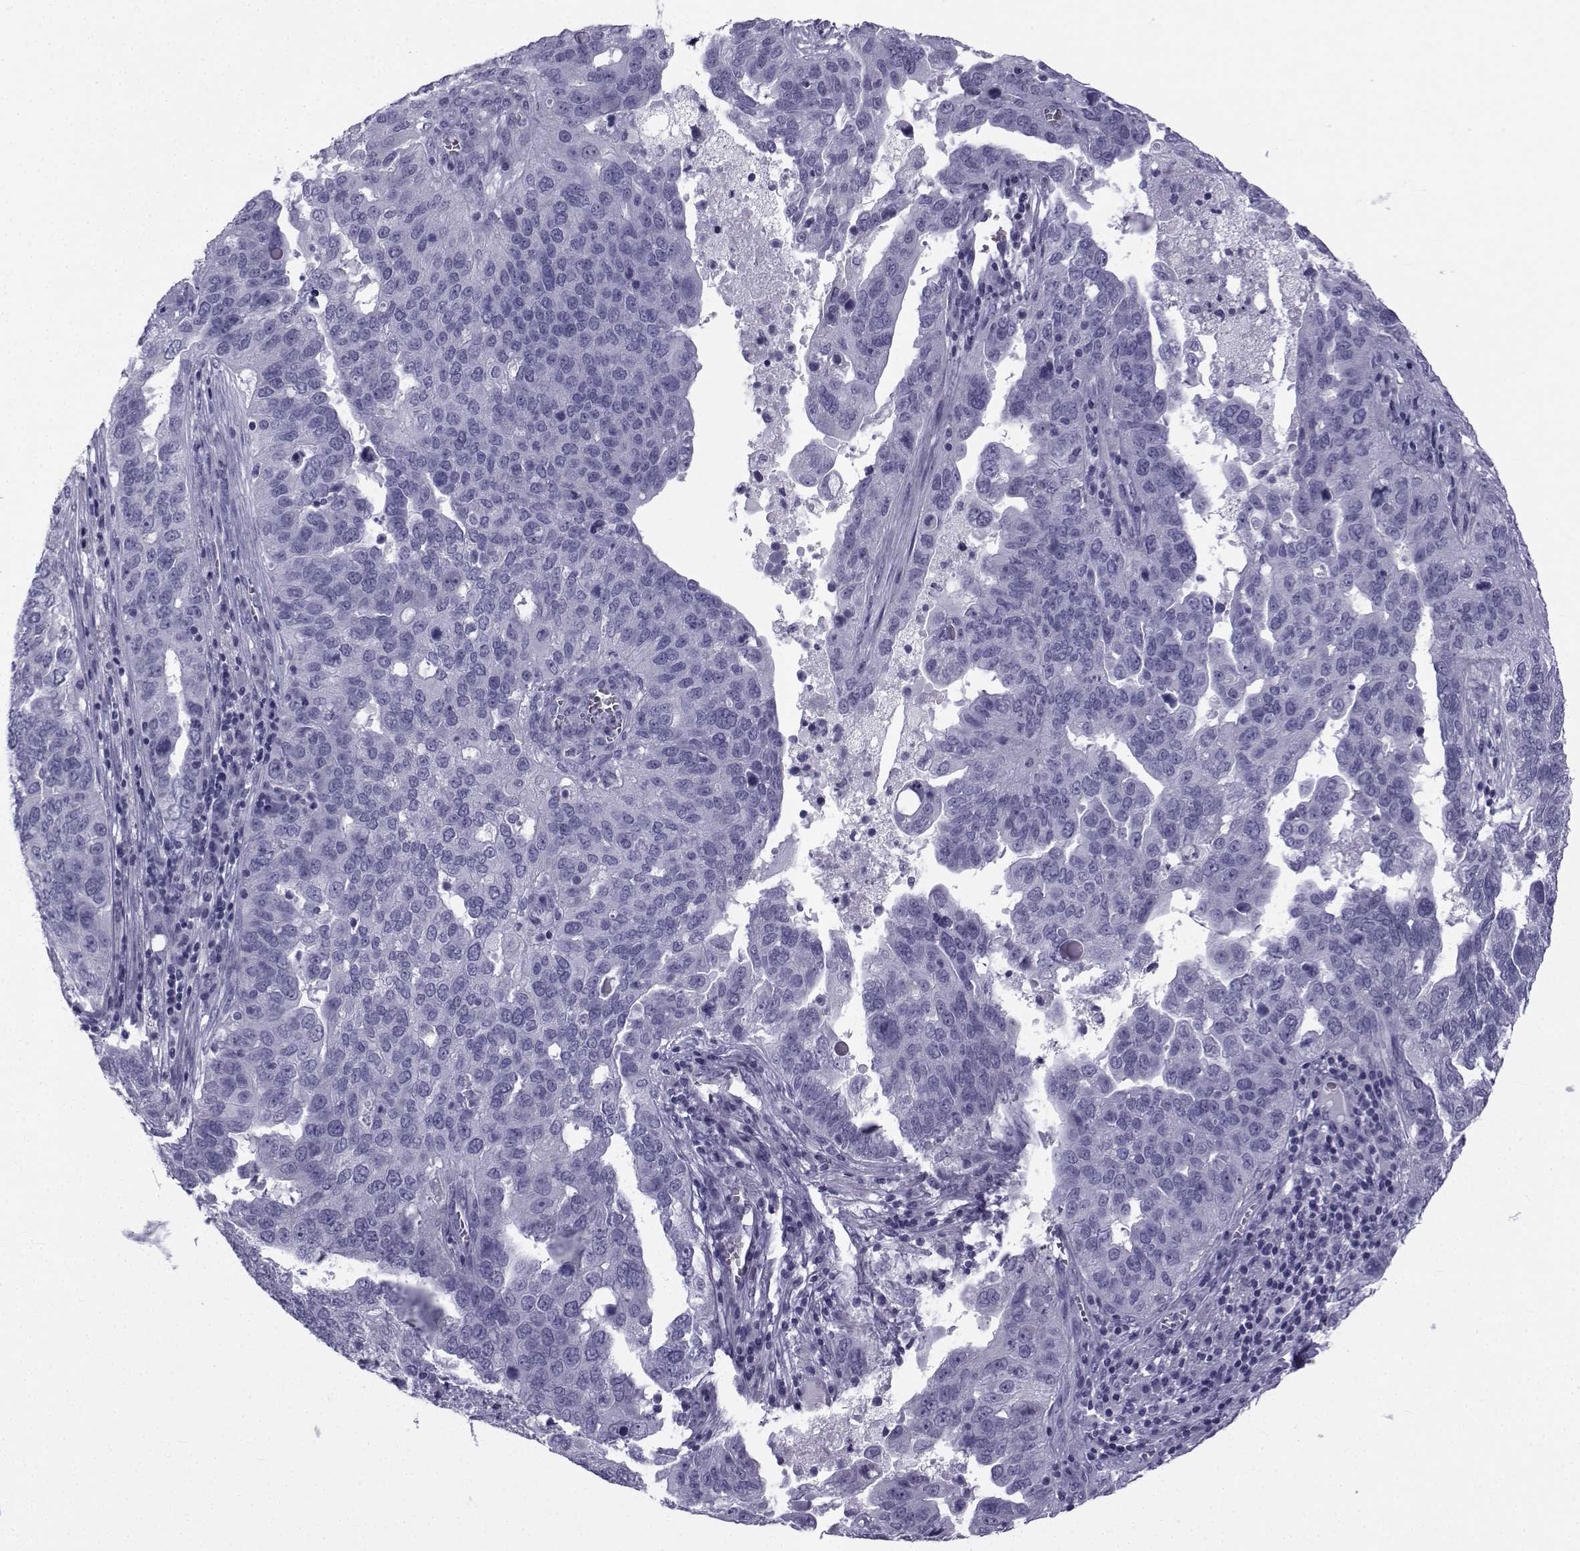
{"staining": {"intensity": "negative", "quantity": "none", "location": "none"}, "tissue": "ovarian cancer", "cell_type": "Tumor cells", "image_type": "cancer", "snomed": [{"axis": "morphology", "description": "Carcinoma, endometroid"}, {"axis": "topography", "description": "Soft tissue"}, {"axis": "topography", "description": "Ovary"}], "caption": "Micrograph shows no protein staining in tumor cells of endometroid carcinoma (ovarian) tissue.", "gene": "SPANXD", "patient": {"sex": "female", "age": 52}}